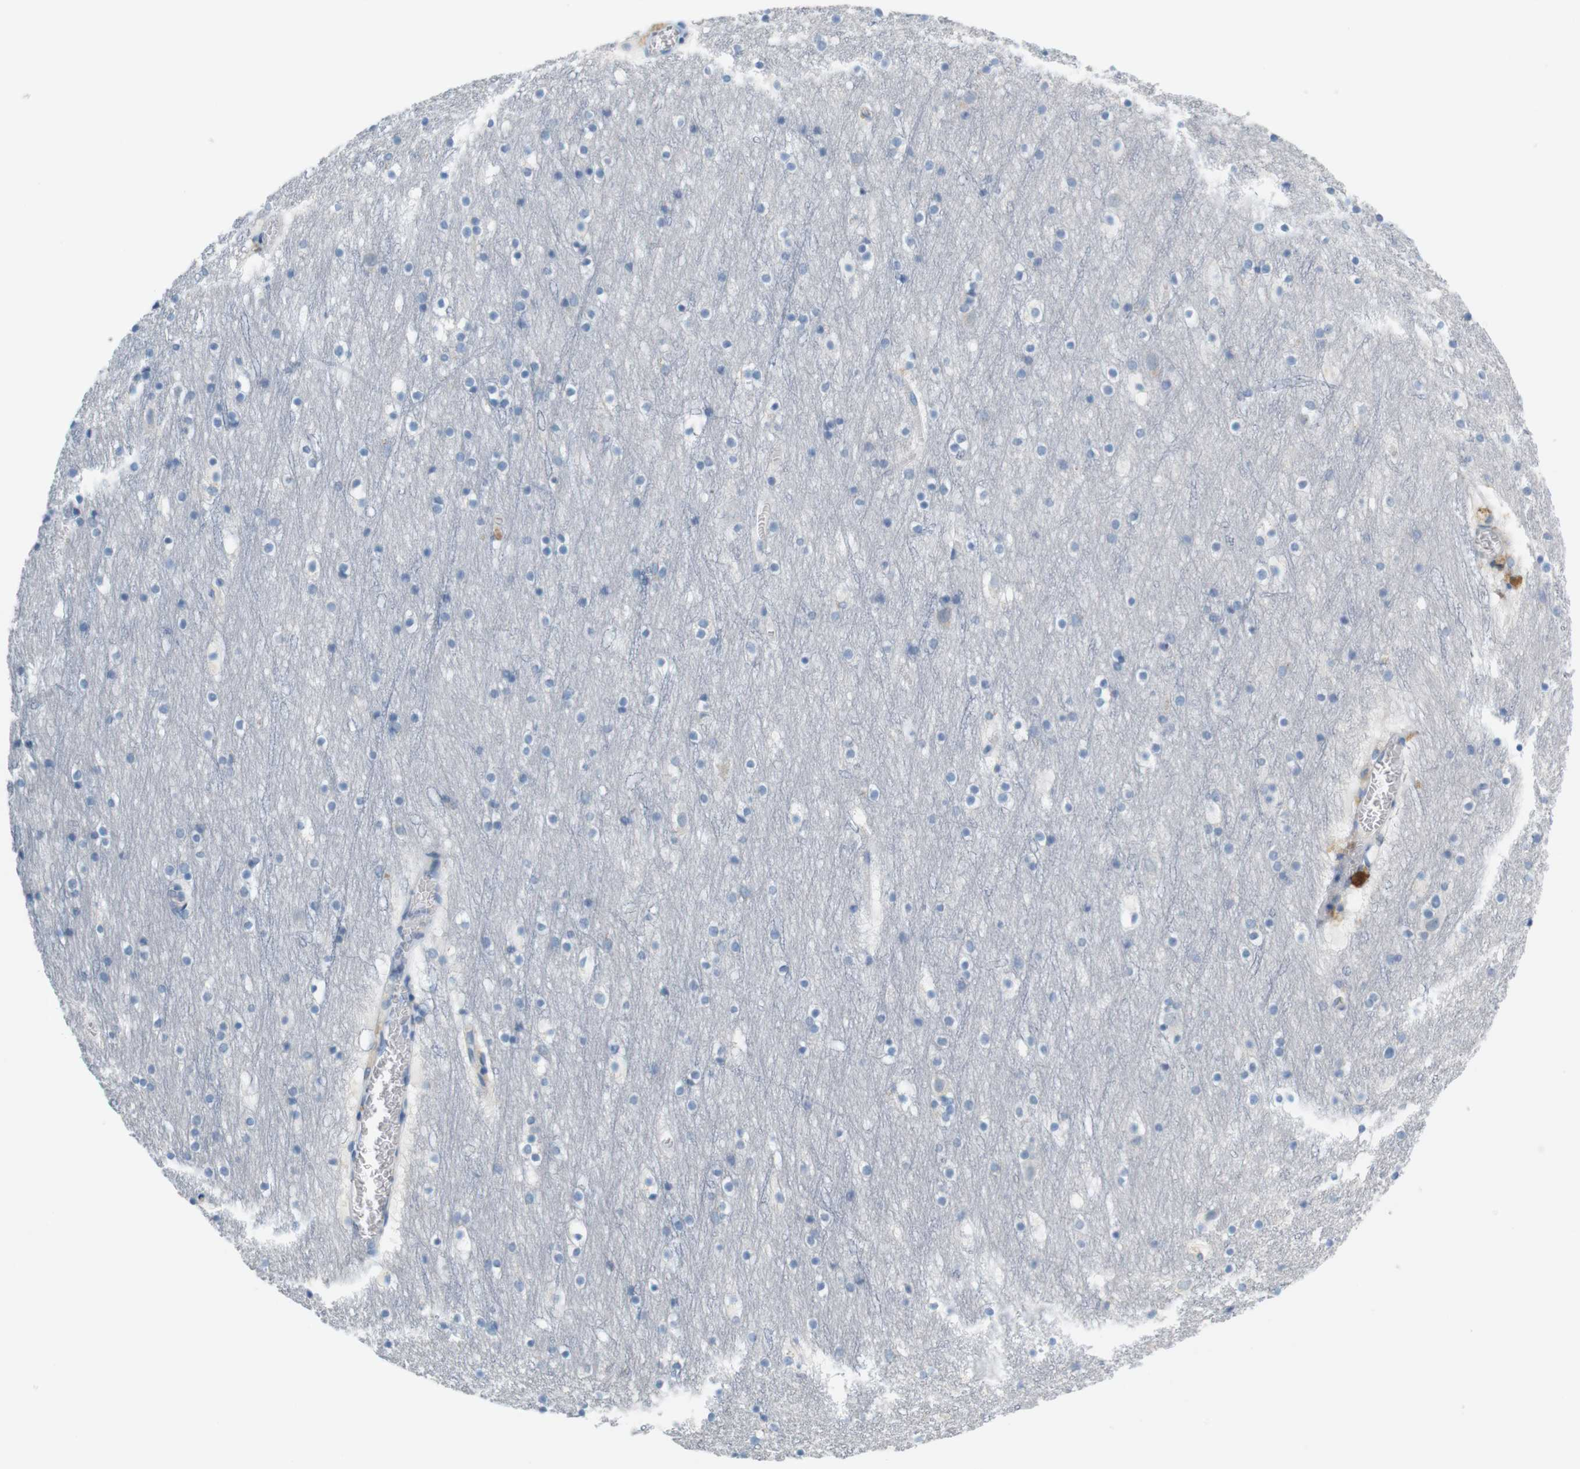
{"staining": {"intensity": "negative", "quantity": "none", "location": "none"}, "tissue": "cerebral cortex", "cell_type": "Endothelial cells", "image_type": "normal", "snomed": [{"axis": "morphology", "description": "Normal tissue, NOS"}, {"axis": "topography", "description": "Cerebral cortex"}], "caption": "Immunohistochemistry (IHC) histopathology image of unremarkable cerebral cortex: cerebral cortex stained with DAB demonstrates no significant protein expression in endothelial cells. (Immunohistochemistry, brightfield microscopy, high magnification).", "gene": "LRRK2", "patient": {"sex": "male", "age": 45}}